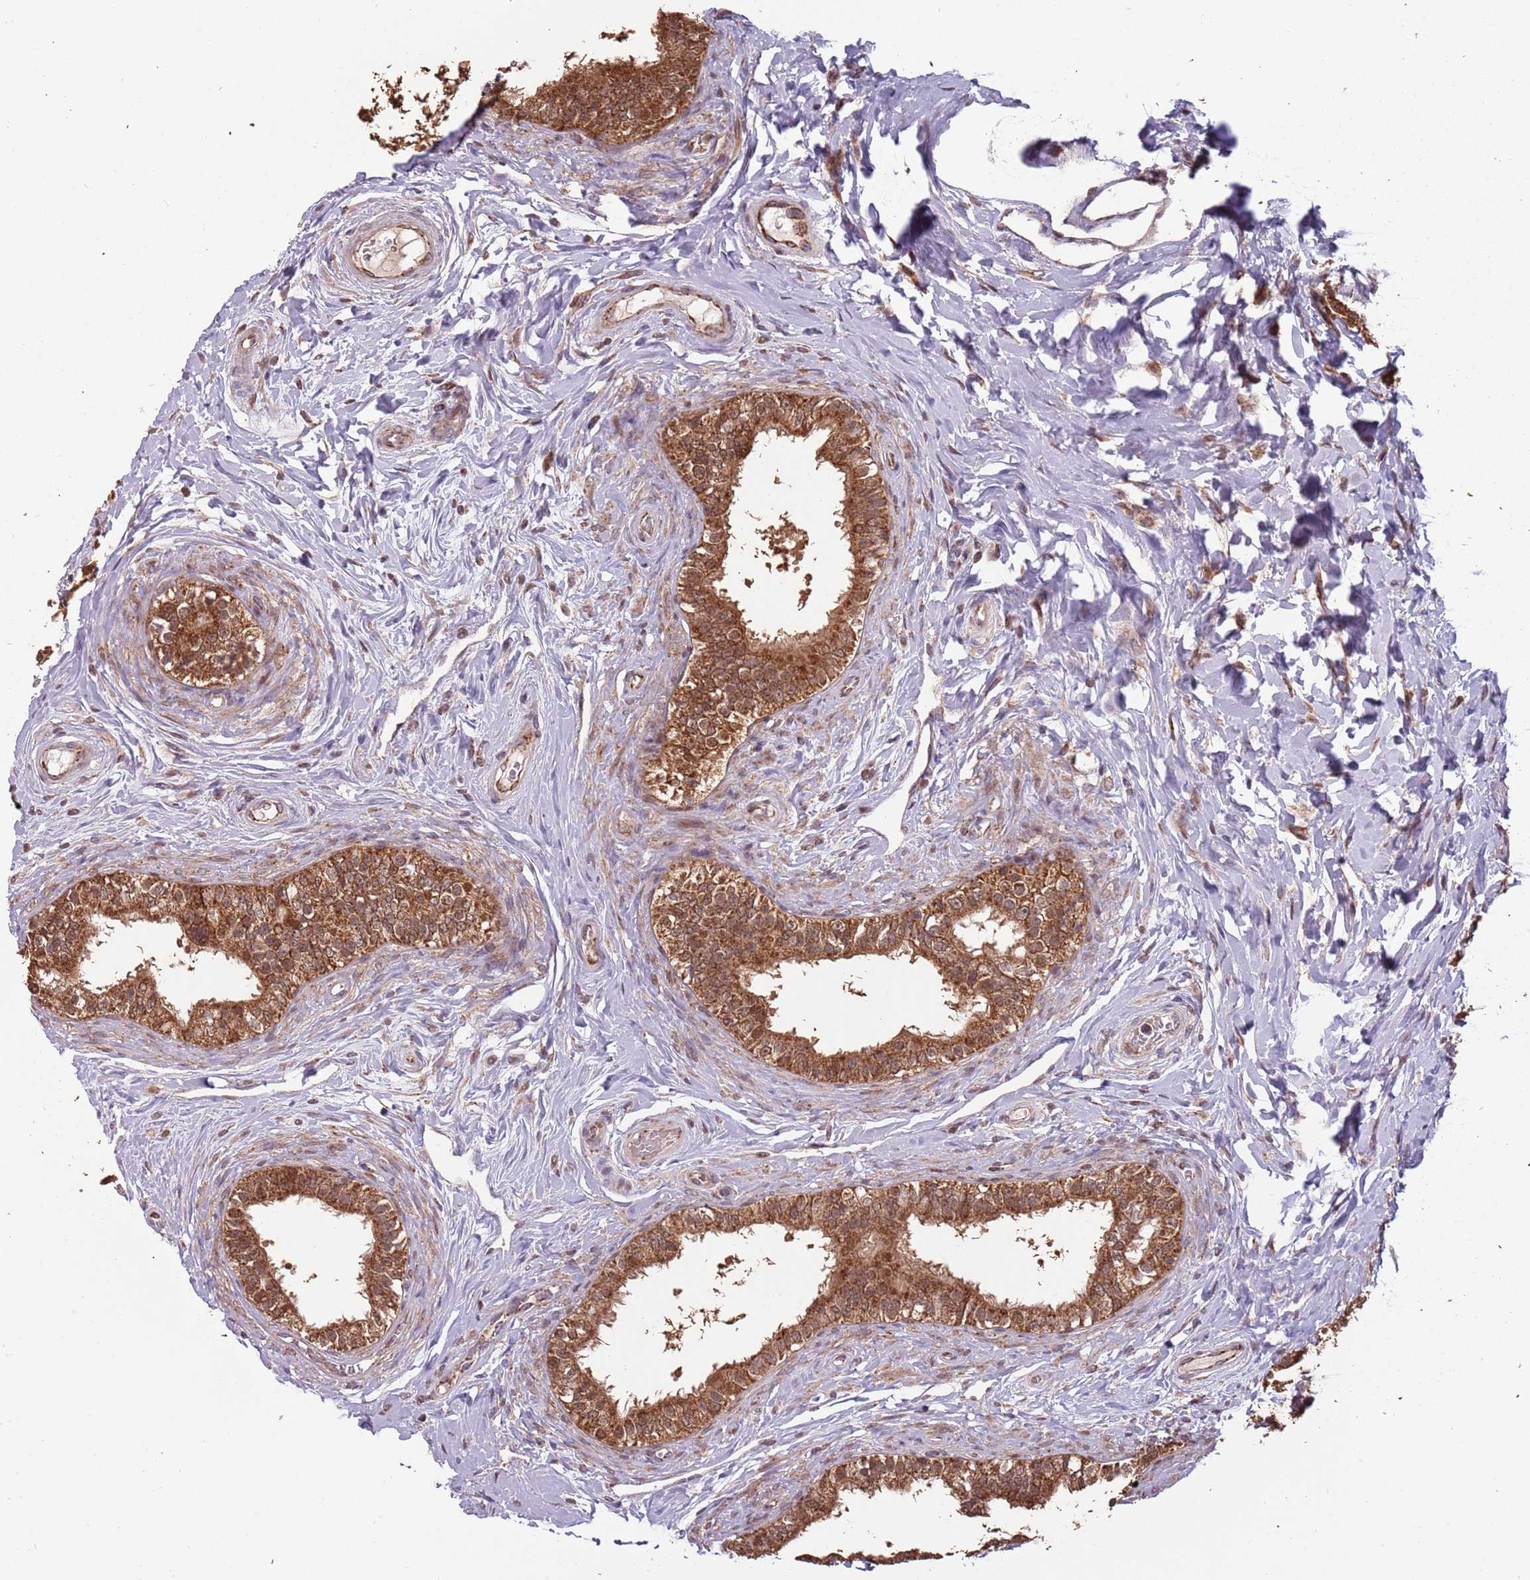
{"staining": {"intensity": "strong", "quantity": ">75%", "location": "cytoplasmic/membranous,nuclear"}, "tissue": "epididymis", "cell_type": "Glandular cells", "image_type": "normal", "snomed": [{"axis": "morphology", "description": "Normal tissue, NOS"}, {"axis": "topography", "description": "Epididymis"}], "caption": "This micrograph reveals IHC staining of normal epididymis, with high strong cytoplasmic/membranous,nuclear staining in about >75% of glandular cells.", "gene": "IL17RD", "patient": {"sex": "male", "age": 33}}